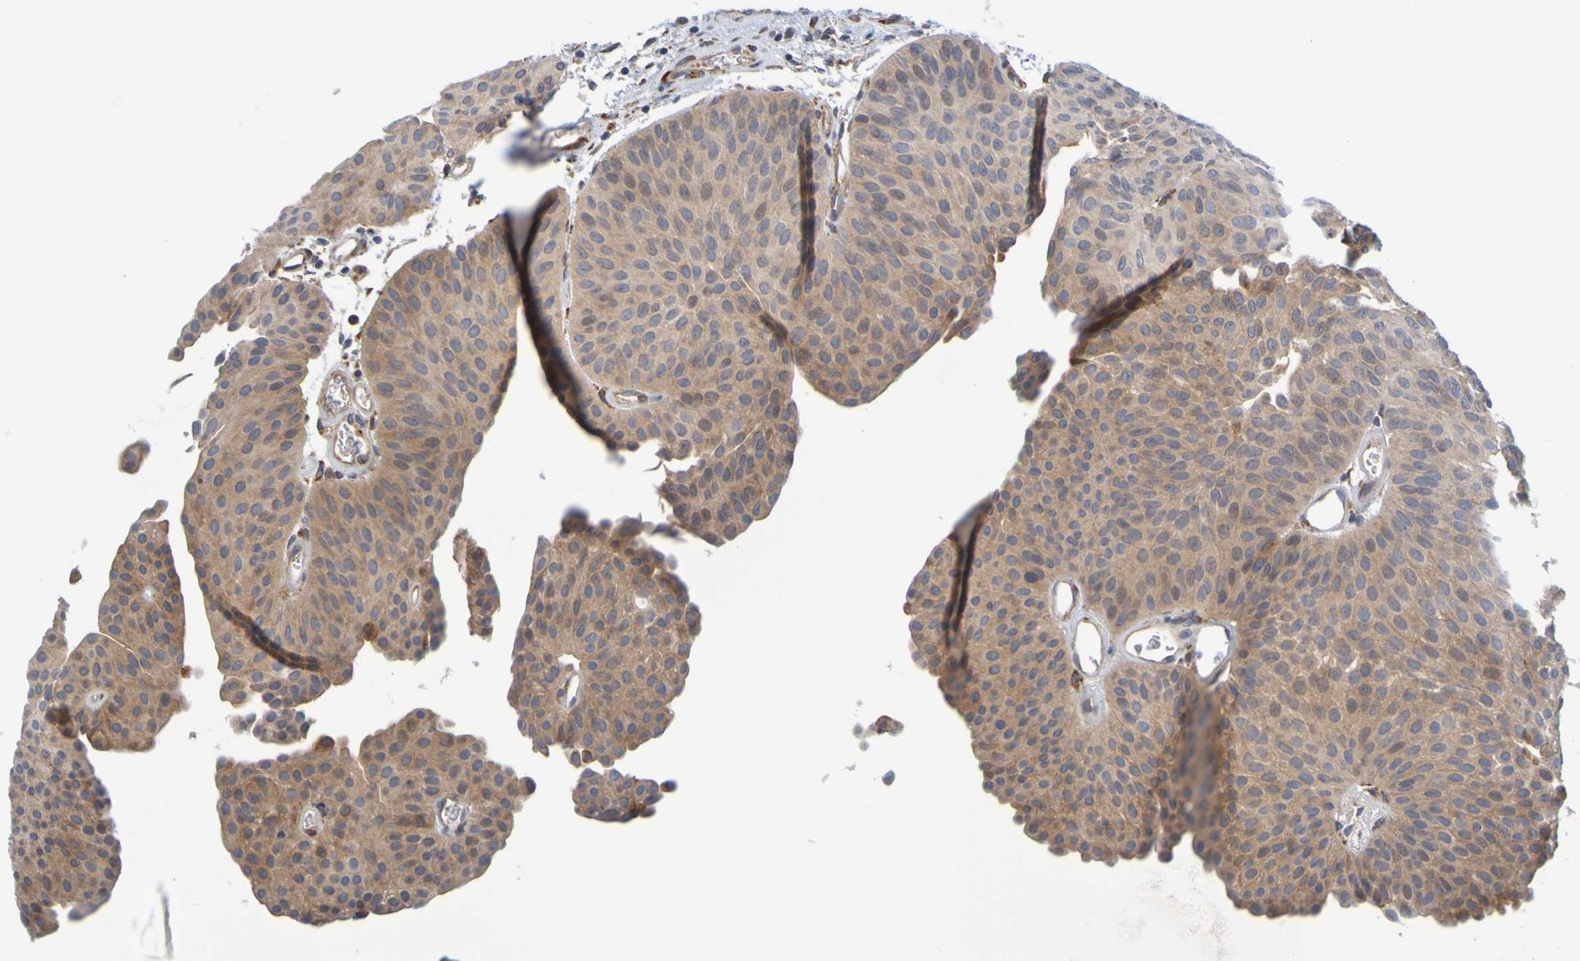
{"staining": {"intensity": "moderate", "quantity": ">75%", "location": "cytoplasmic/membranous"}, "tissue": "urothelial cancer", "cell_type": "Tumor cells", "image_type": "cancer", "snomed": [{"axis": "morphology", "description": "Urothelial carcinoma, Low grade"}, {"axis": "topography", "description": "Urinary bladder"}], "caption": "A medium amount of moderate cytoplasmic/membranous positivity is identified in approximately >75% of tumor cells in urothelial cancer tissue. Ihc stains the protein of interest in brown and the nuclei are stained blue.", "gene": "SIL1", "patient": {"sex": "female", "age": 60}}